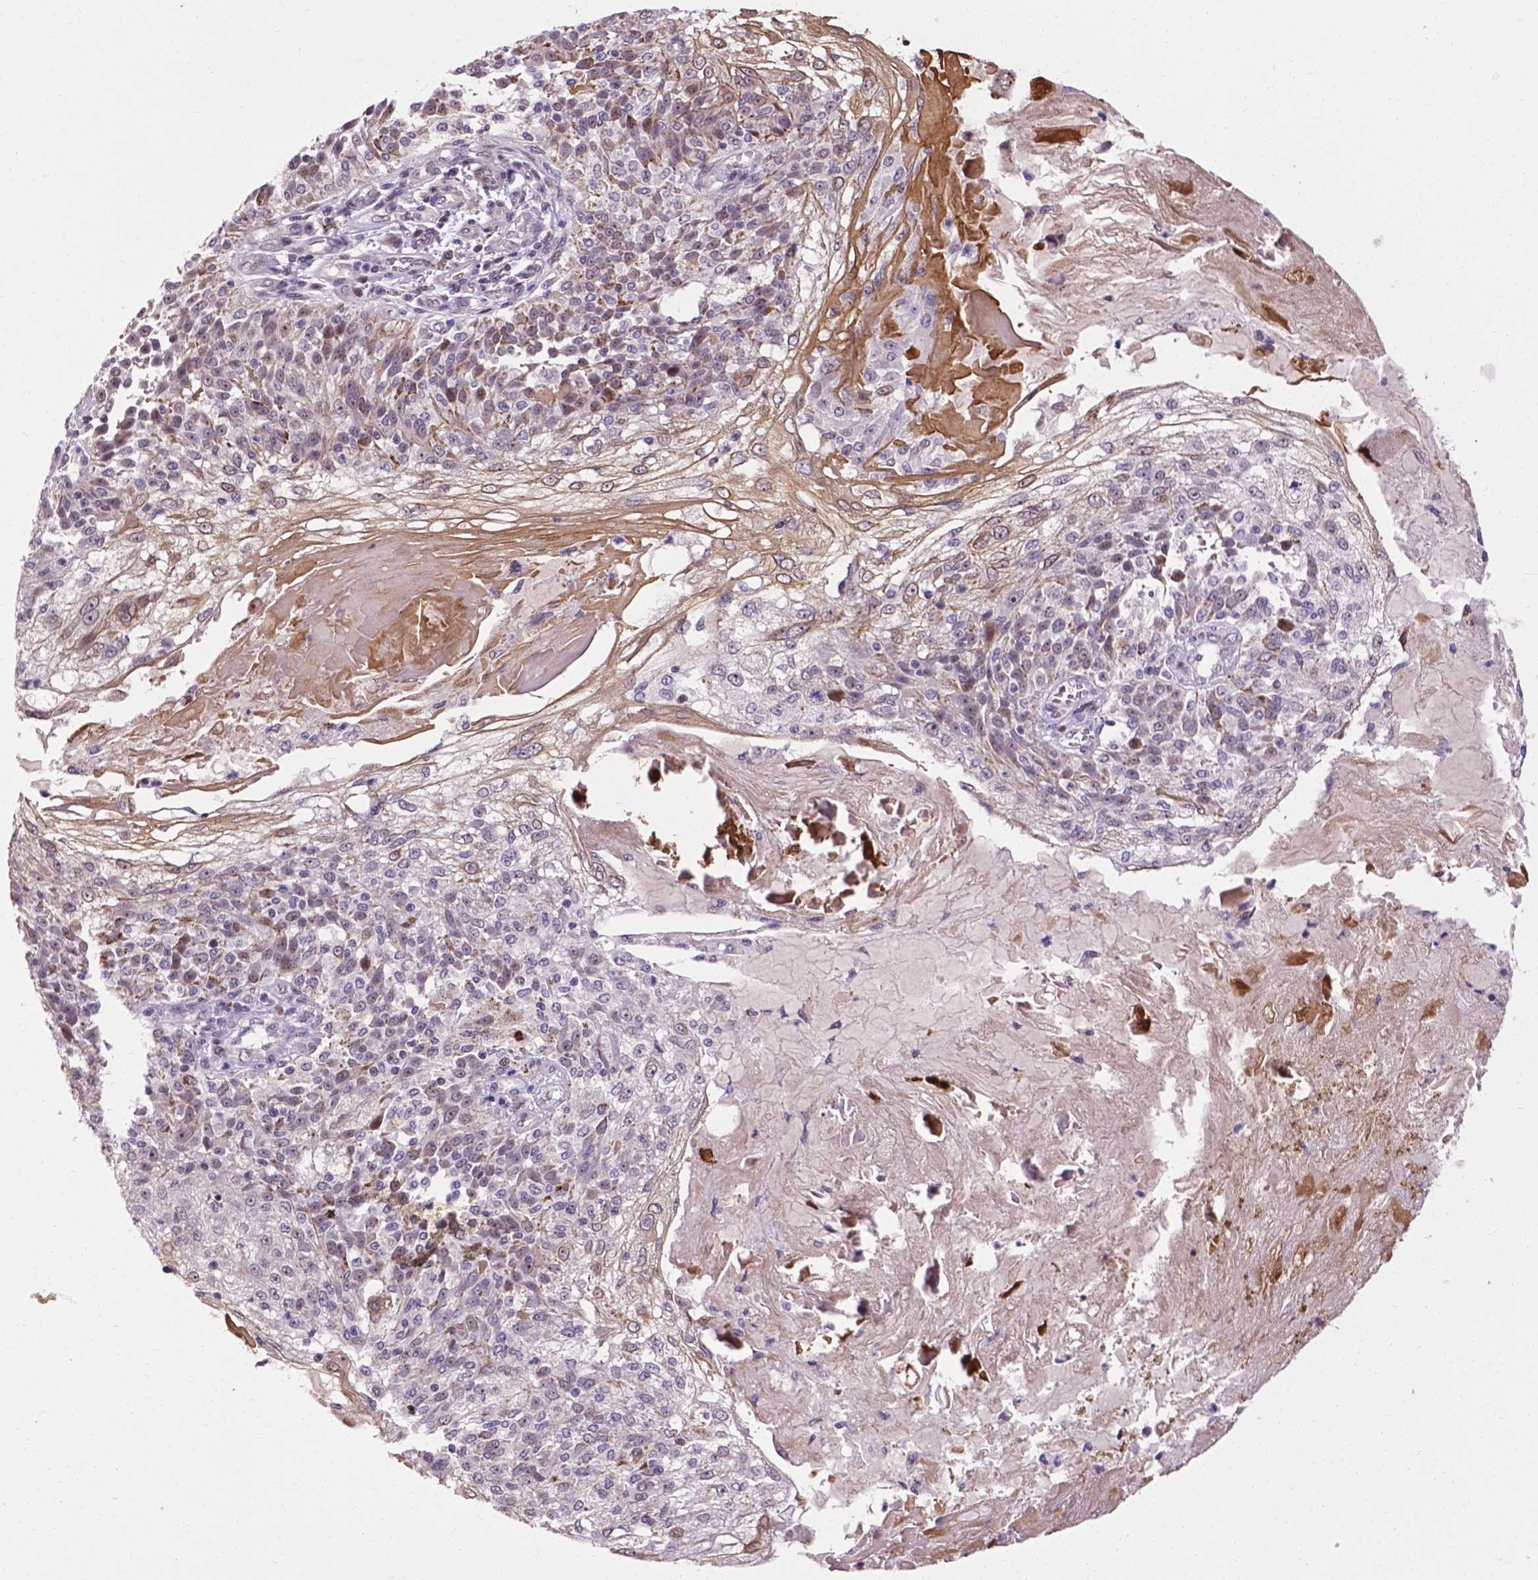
{"staining": {"intensity": "moderate", "quantity": "25%-75%", "location": "cytoplasmic/membranous"}, "tissue": "skin cancer", "cell_type": "Tumor cells", "image_type": "cancer", "snomed": [{"axis": "morphology", "description": "Normal tissue, NOS"}, {"axis": "morphology", "description": "Squamous cell carcinoma, NOS"}, {"axis": "topography", "description": "Skin"}], "caption": "Moderate cytoplasmic/membranous staining for a protein is appreciated in approximately 25%-75% of tumor cells of skin squamous cell carcinoma using immunohistochemistry (IHC).", "gene": "SMAD3", "patient": {"sex": "female", "age": 83}}